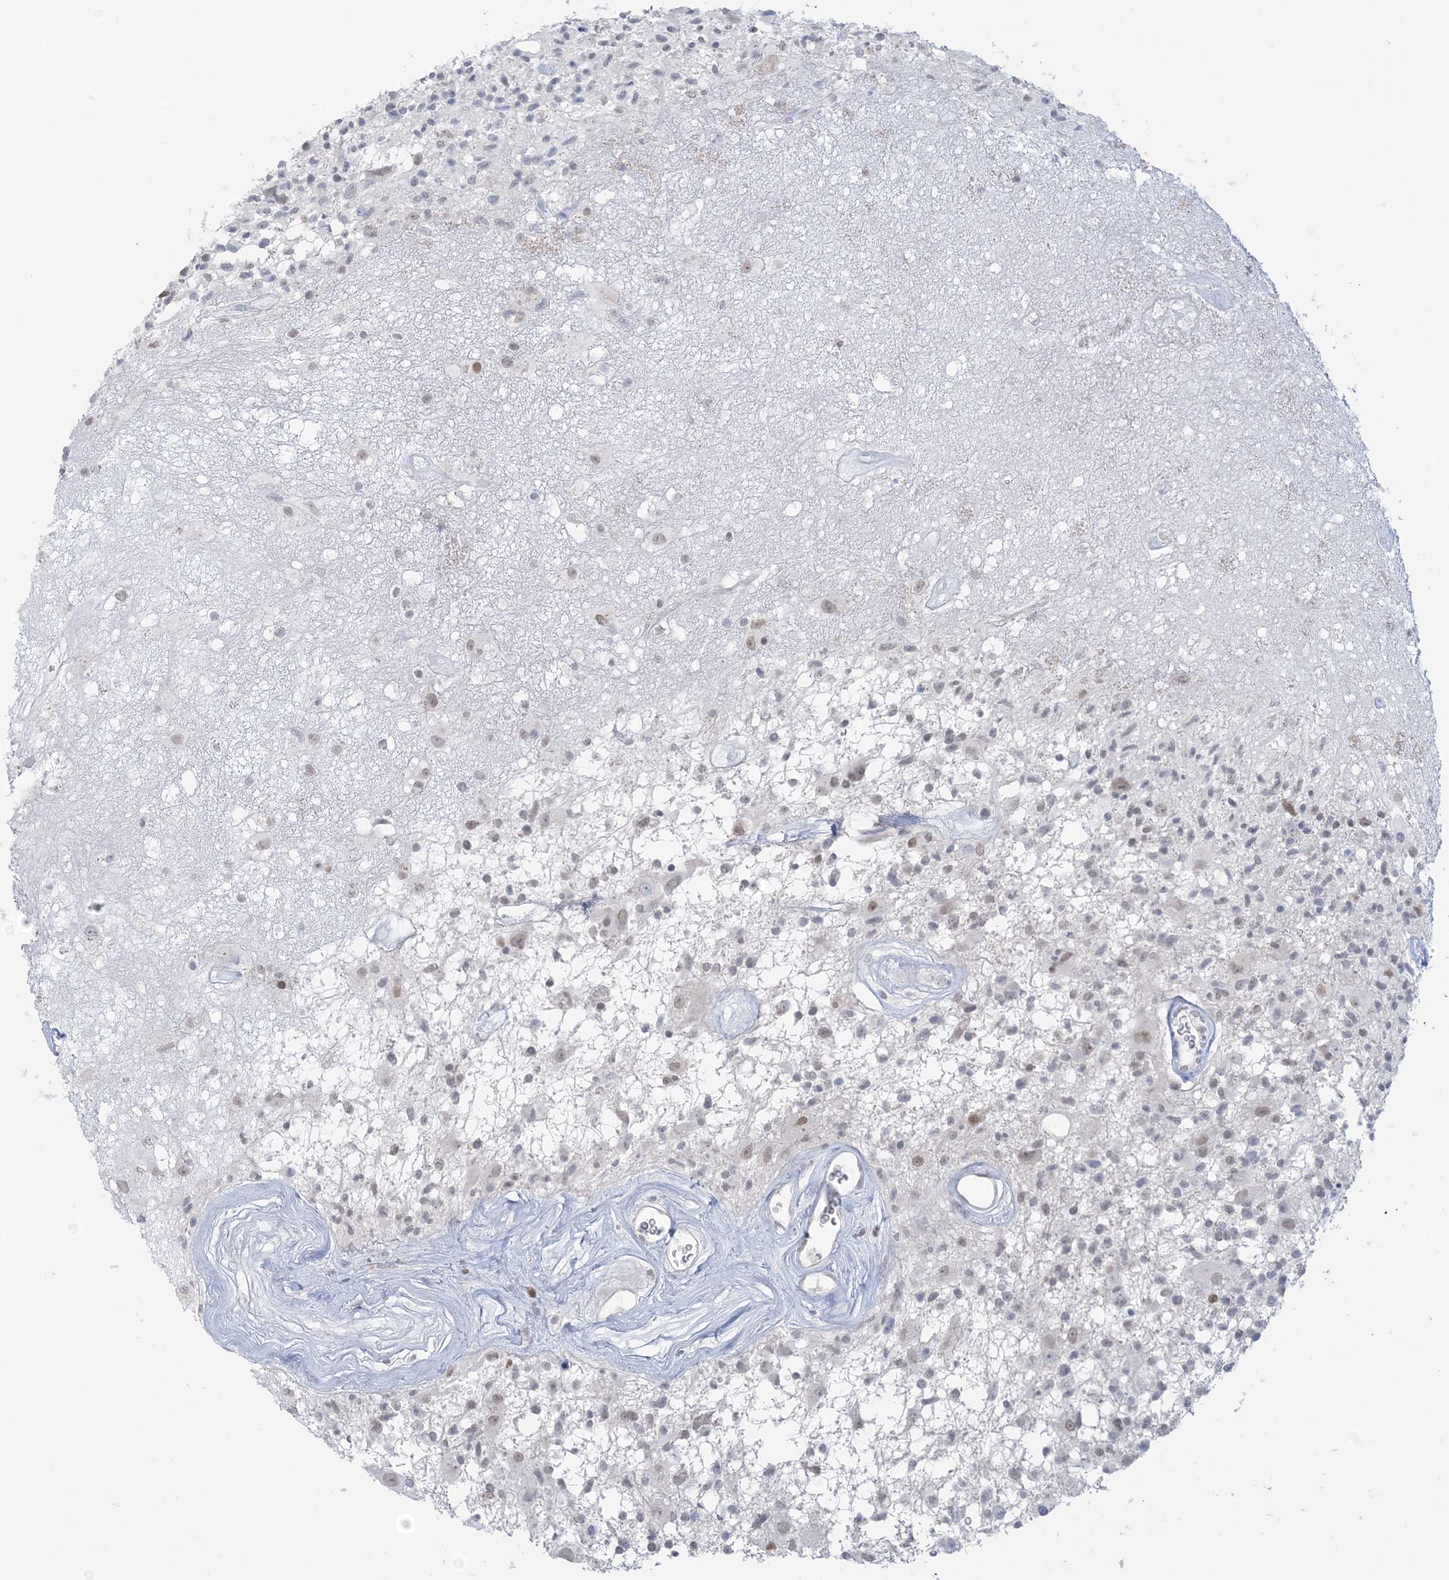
{"staining": {"intensity": "negative", "quantity": "none", "location": "none"}, "tissue": "glioma", "cell_type": "Tumor cells", "image_type": "cancer", "snomed": [{"axis": "morphology", "description": "Glioma, malignant, High grade"}, {"axis": "morphology", "description": "Glioblastoma, NOS"}, {"axis": "topography", "description": "Brain"}], "caption": "Glioblastoma stained for a protein using immunohistochemistry (IHC) displays no staining tumor cells.", "gene": "HOMEZ", "patient": {"sex": "male", "age": 60}}